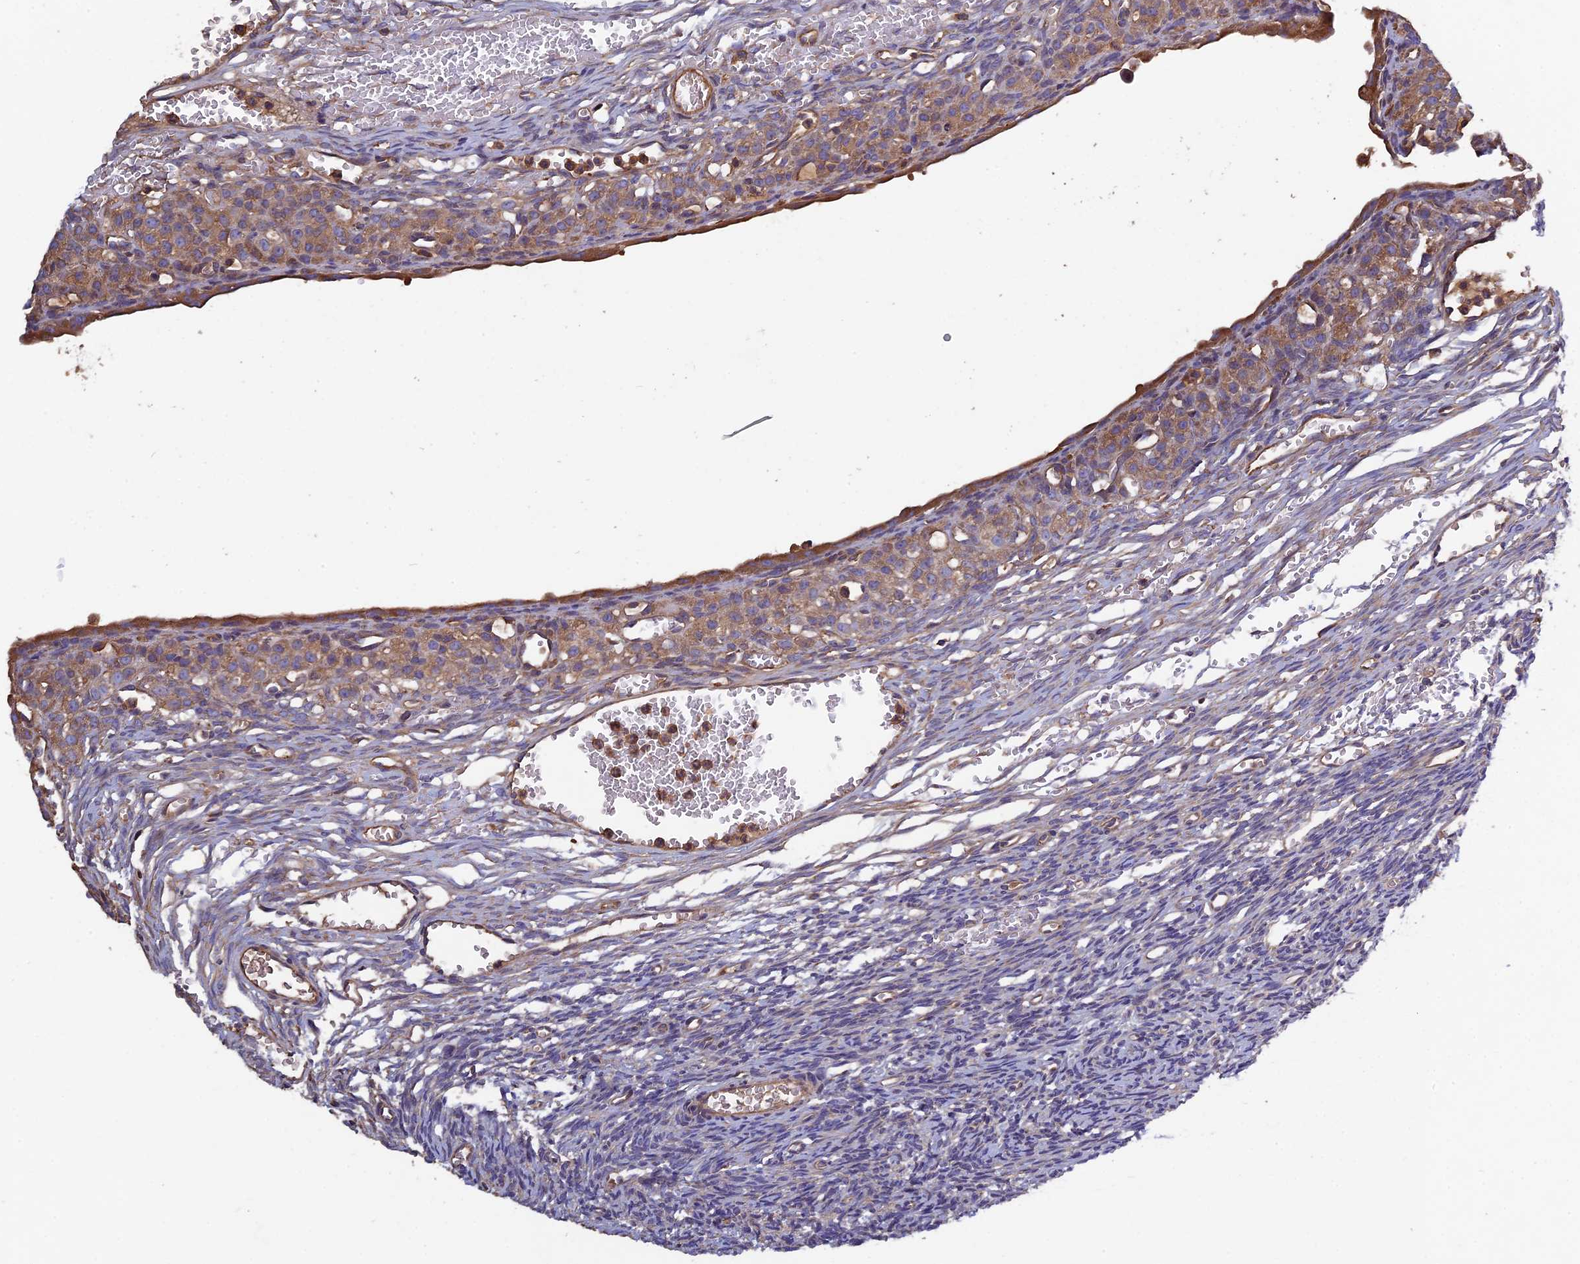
{"staining": {"intensity": "negative", "quantity": "none", "location": "none"}, "tissue": "ovary", "cell_type": "Ovarian stroma cells", "image_type": "normal", "snomed": [{"axis": "morphology", "description": "Normal tissue, NOS"}, {"axis": "topography", "description": "Ovary"}], "caption": "A high-resolution image shows immunohistochemistry (IHC) staining of benign ovary, which reveals no significant expression in ovarian stroma cells. Brightfield microscopy of immunohistochemistry stained with DAB (brown) and hematoxylin (blue), captured at high magnification.", "gene": "CCDC153", "patient": {"sex": "female", "age": 39}}